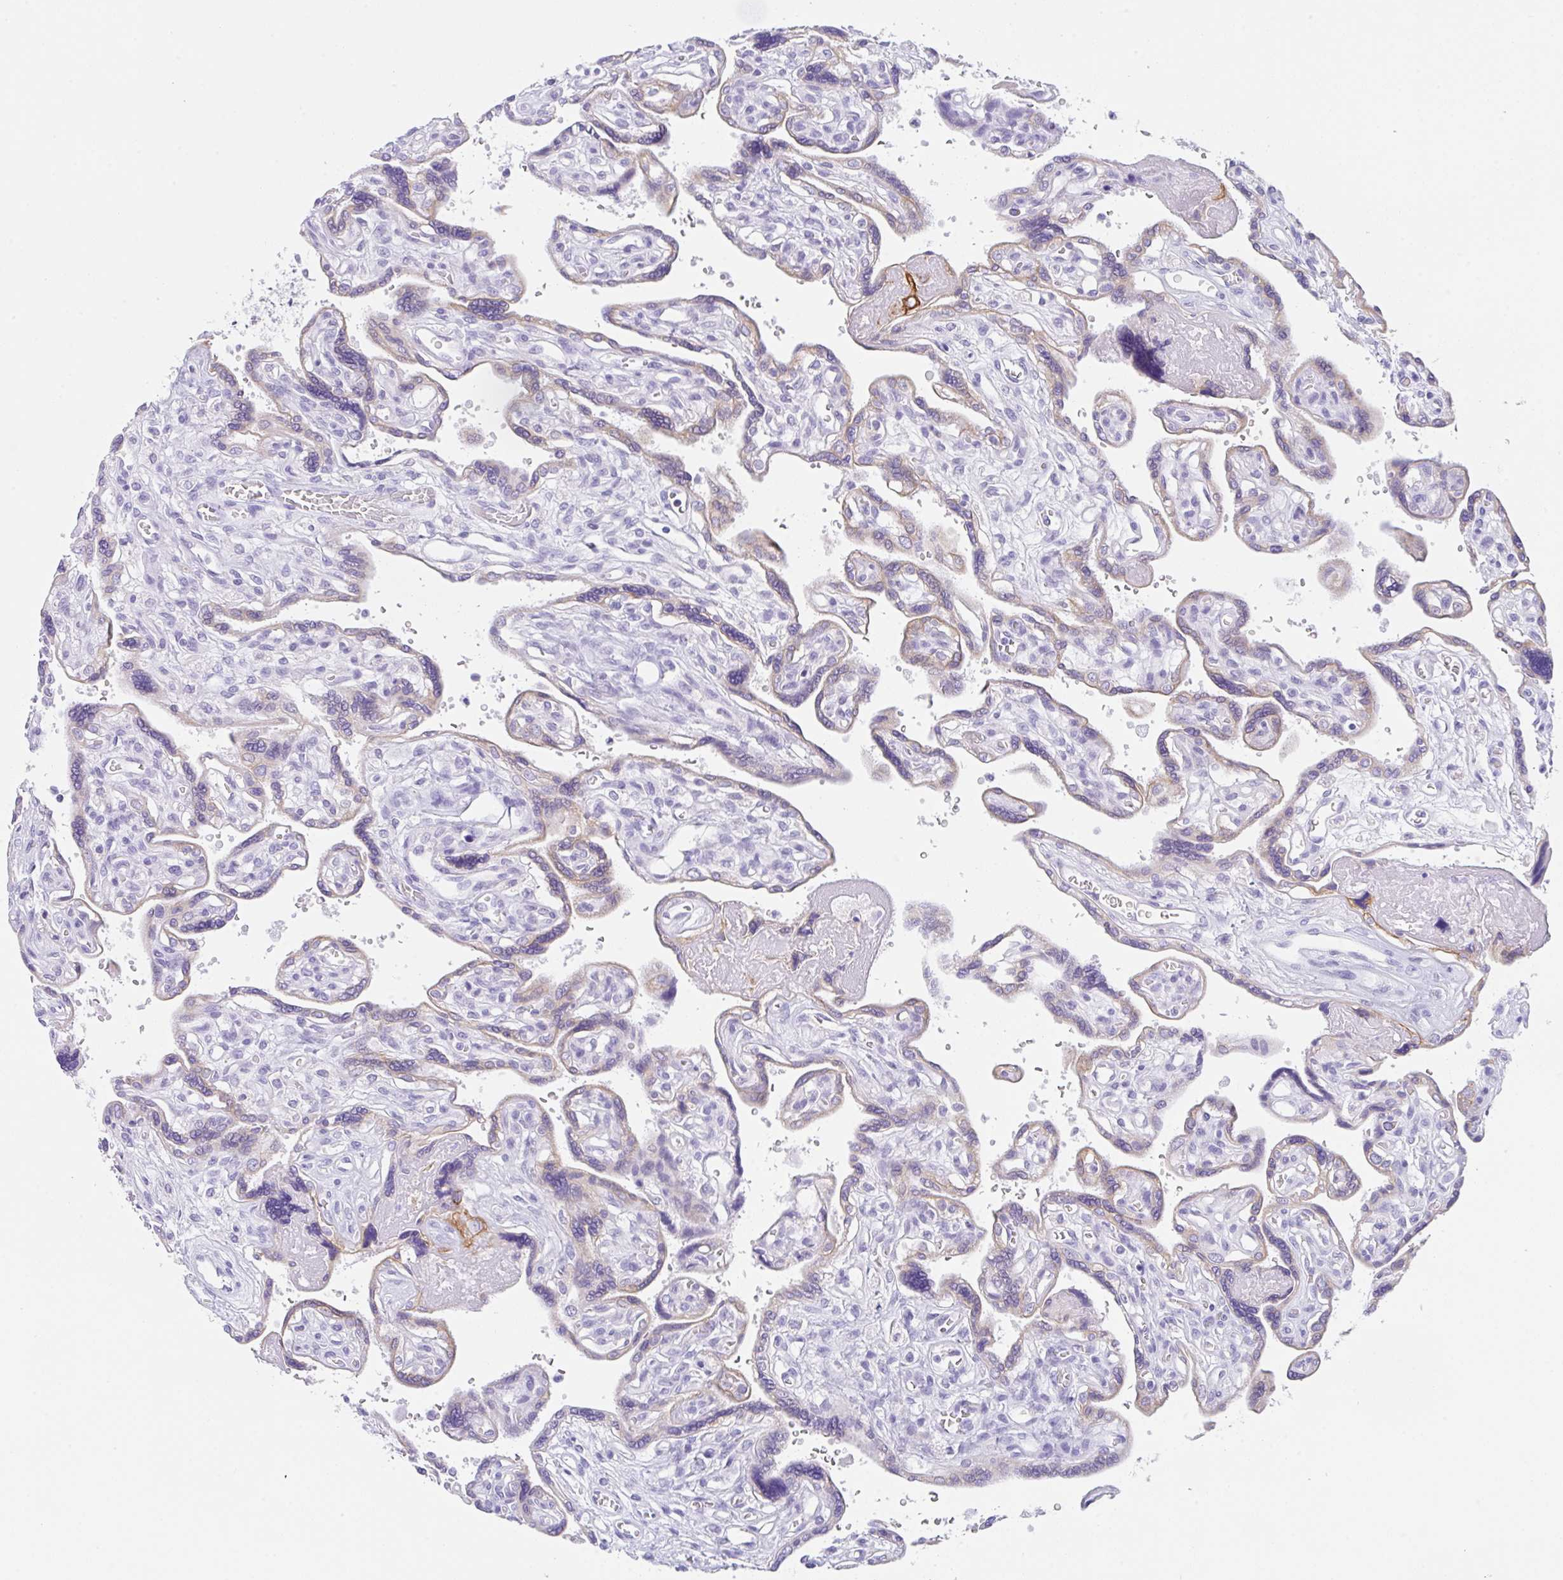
{"staining": {"intensity": "moderate", "quantity": "25%-75%", "location": "cytoplasmic/membranous"}, "tissue": "placenta", "cell_type": "Trophoblastic cells", "image_type": "normal", "snomed": [{"axis": "morphology", "description": "Normal tissue, NOS"}, {"axis": "topography", "description": "Placenta"}], "caption": "Approximately 25%-75% of trophoblastic cells in benign human placenta exhibit moderate cytoplasmic/membranous protein staining as visualized by brown immunohistochemical staining.", "gene": "TRAF4", "patient": {"sex": "female", "age": 39}}